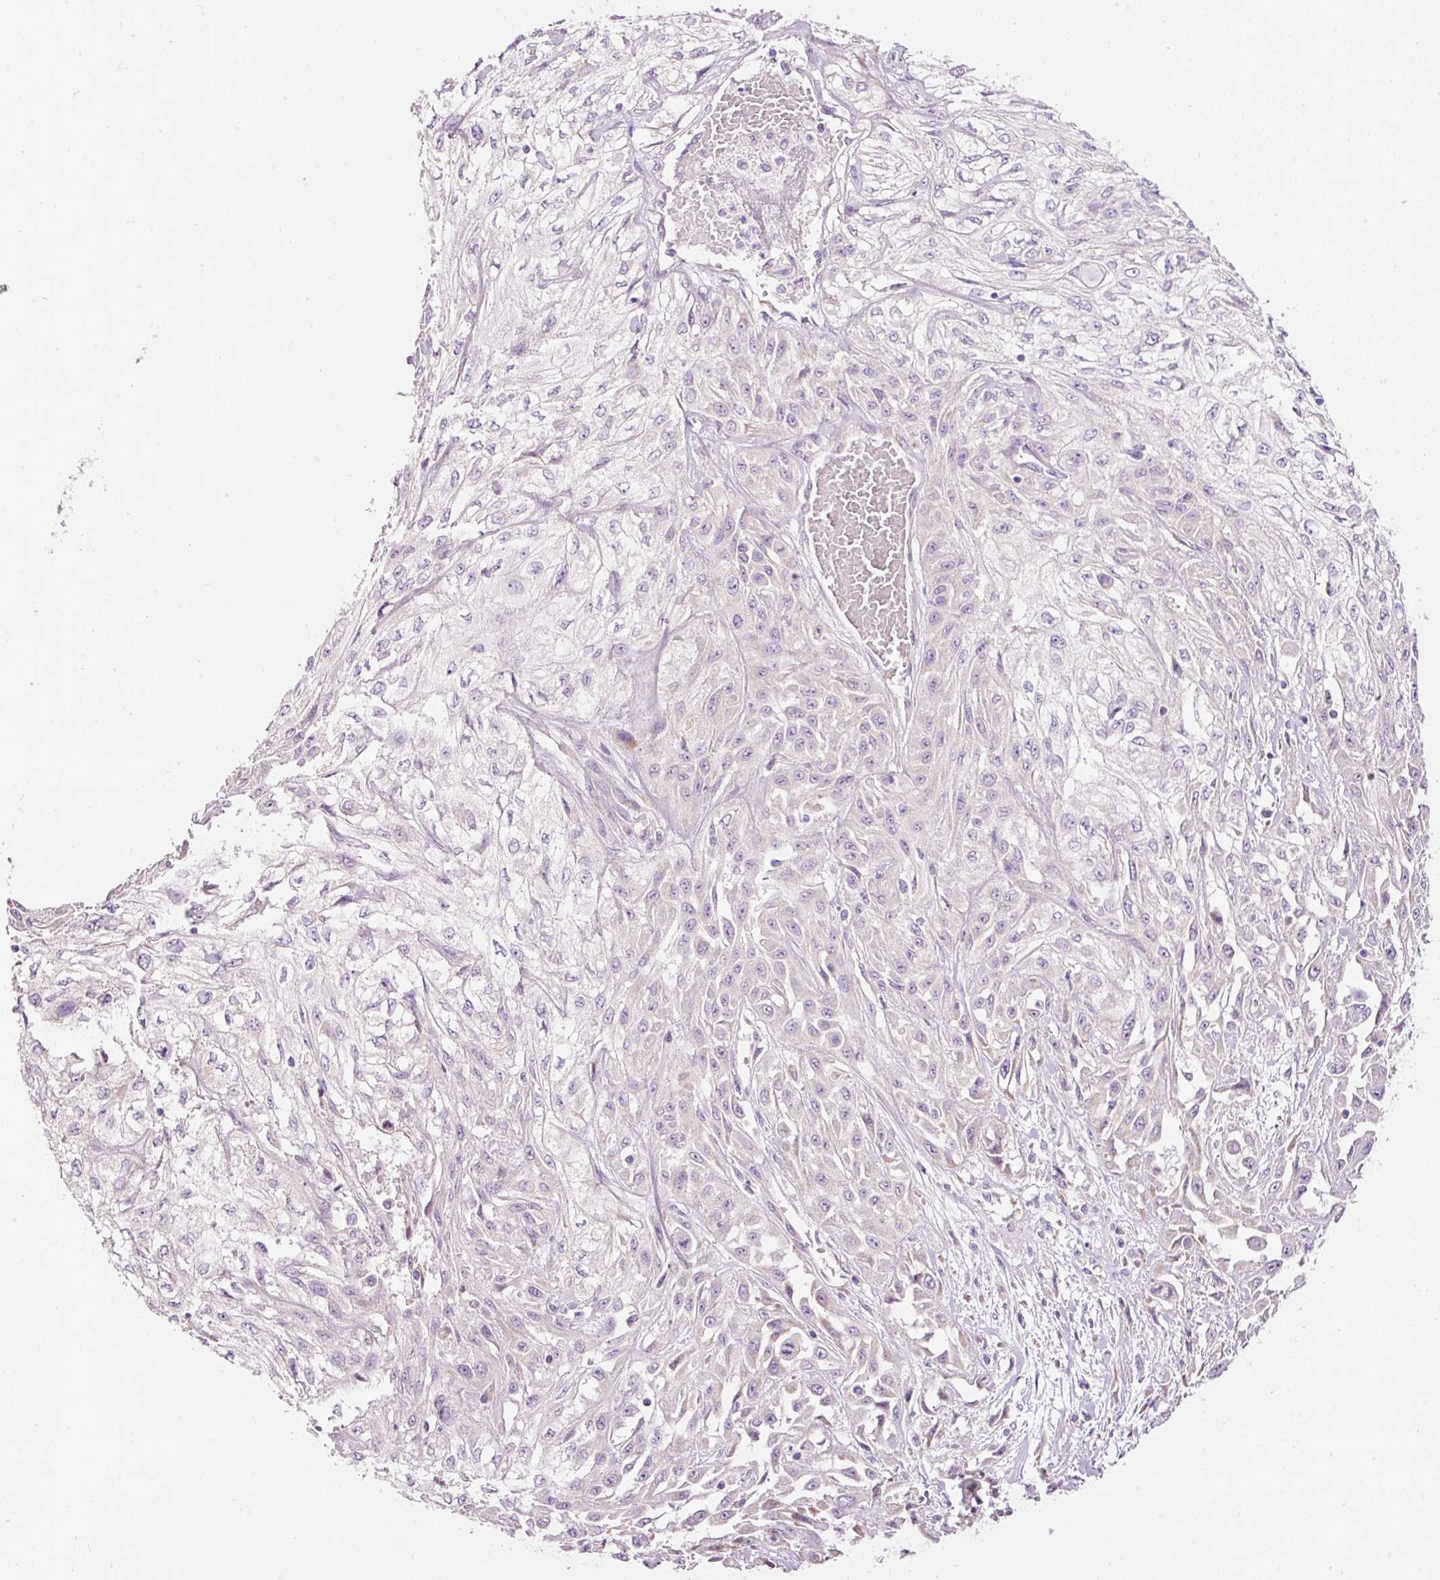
{"staining": {"intensity": "negative", "quantity": "none", "location": "none"}, "tissue": "skin cancer", "cell_type": "Tumor cells", "image_type": "cancer", "snomed": [{"axis": "morphology", "description": "Squamous cell carcinoma, NOS"}, {"axis": "morphology", "description": "Squamous cell carcinoma, metastatic, NOS"}, {"axis": "topography", "description": "Skin"}, {"axis": "topography", "description": "Lymph node"}], "caption": "High magnification brightfield microscopy of skin metastatic squamous cell carcinoma stained with DAB (3,3'-diaminobenzidine) (brown) and counterstained with hematoxylin (blue): tumor cells show no significant expression.", "gene": "RSPO2", "patient": {"sex": "male", "age": 75}}